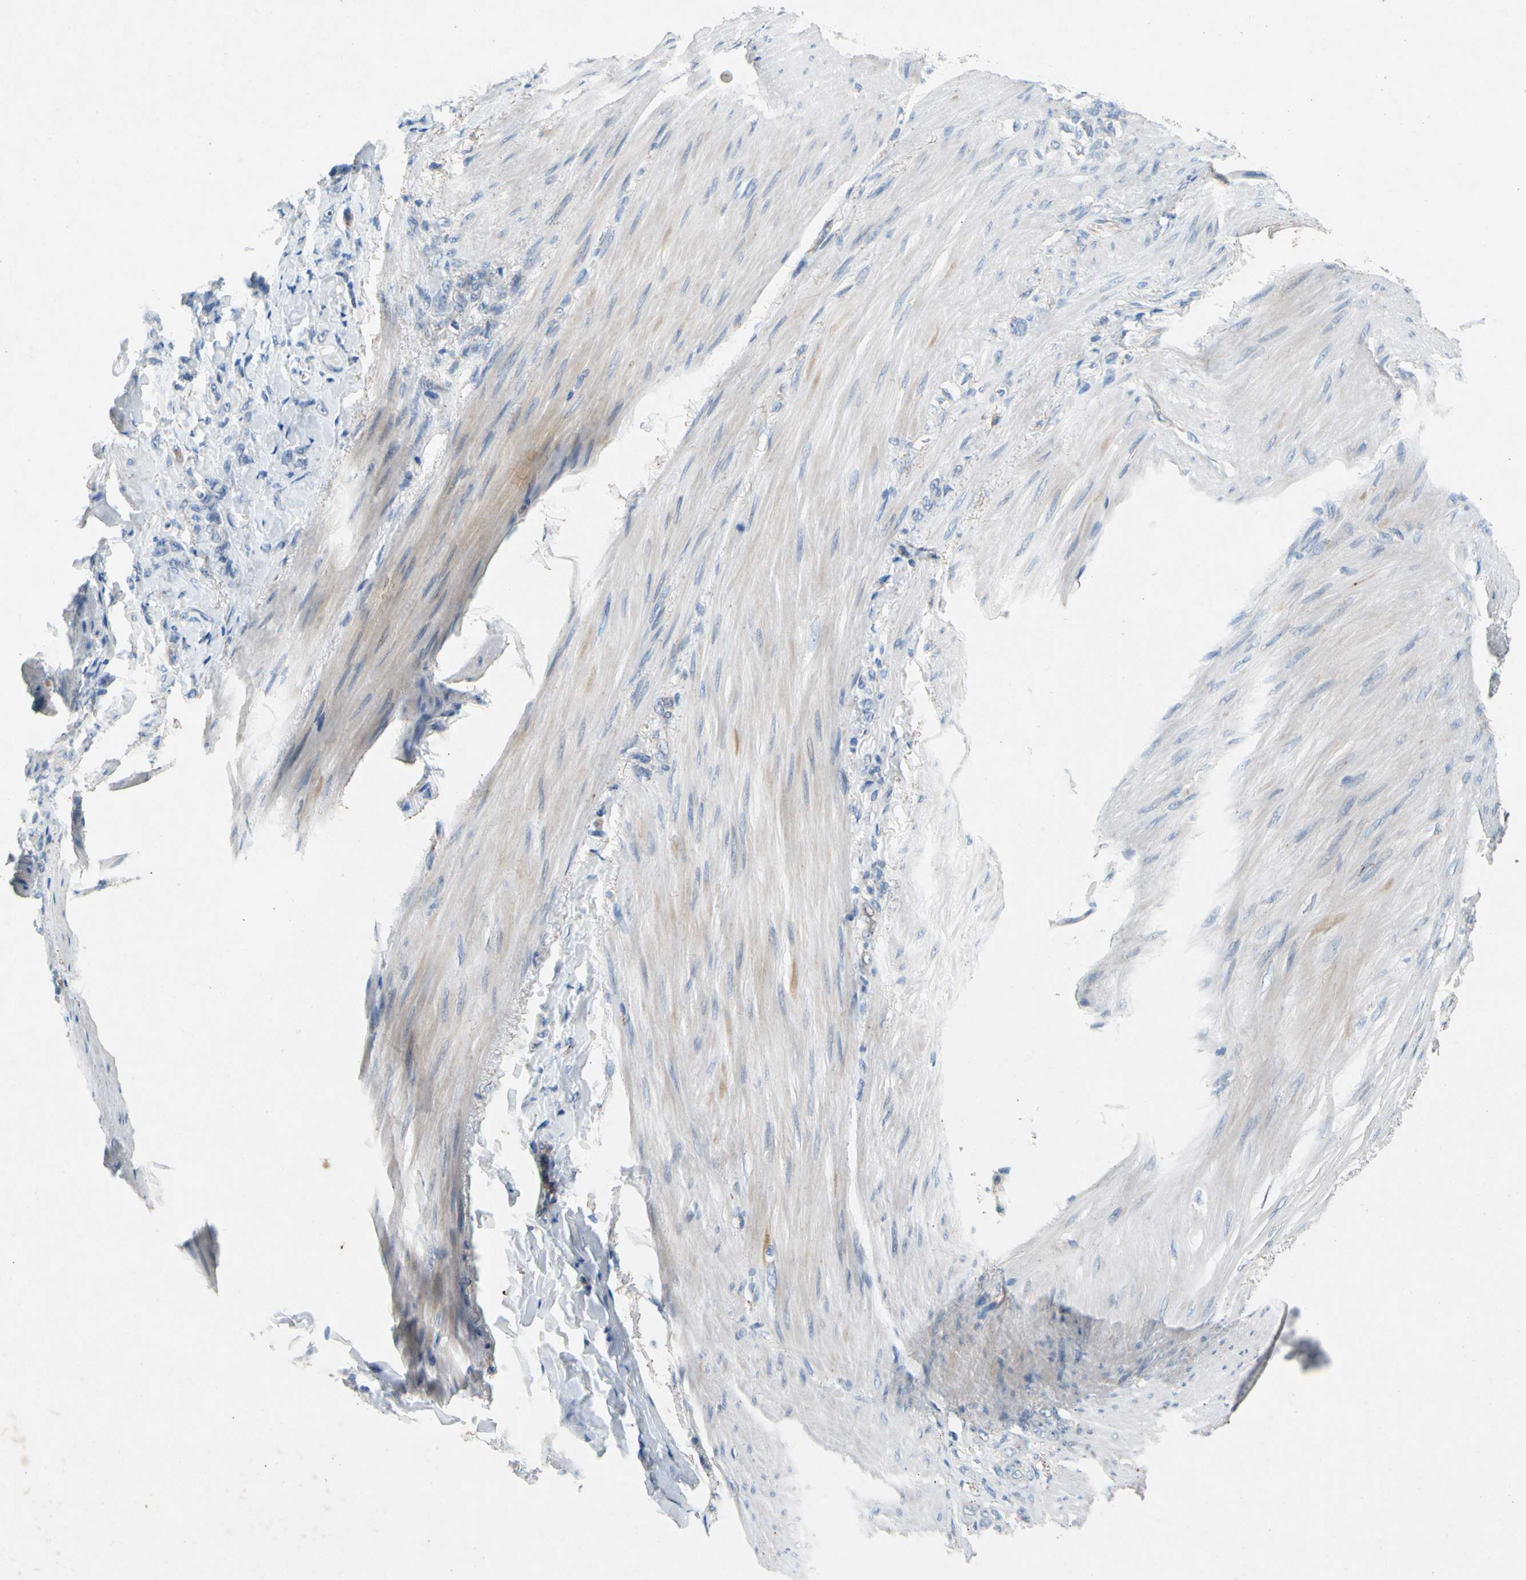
{"staining": {"intensity": "negative", "quantity": "none", "location": "none"}, "tissue": "stomach cancer", "cell_type": "Tumor cells", "image_type": "cancer", "snomed": [{"axis": "morphology", "description": "Adenocarcinoma, NOS"}, {"axis": "topography", "description": "Stomach"}], "caption": "Stomach adenocarcinoma was stained to show a protein in brown. There is no significant staining in tumor cells. Nuclei are stained in blue.", "gene": "GASK1B", "patient": {"sex": "male", "age": 82}}